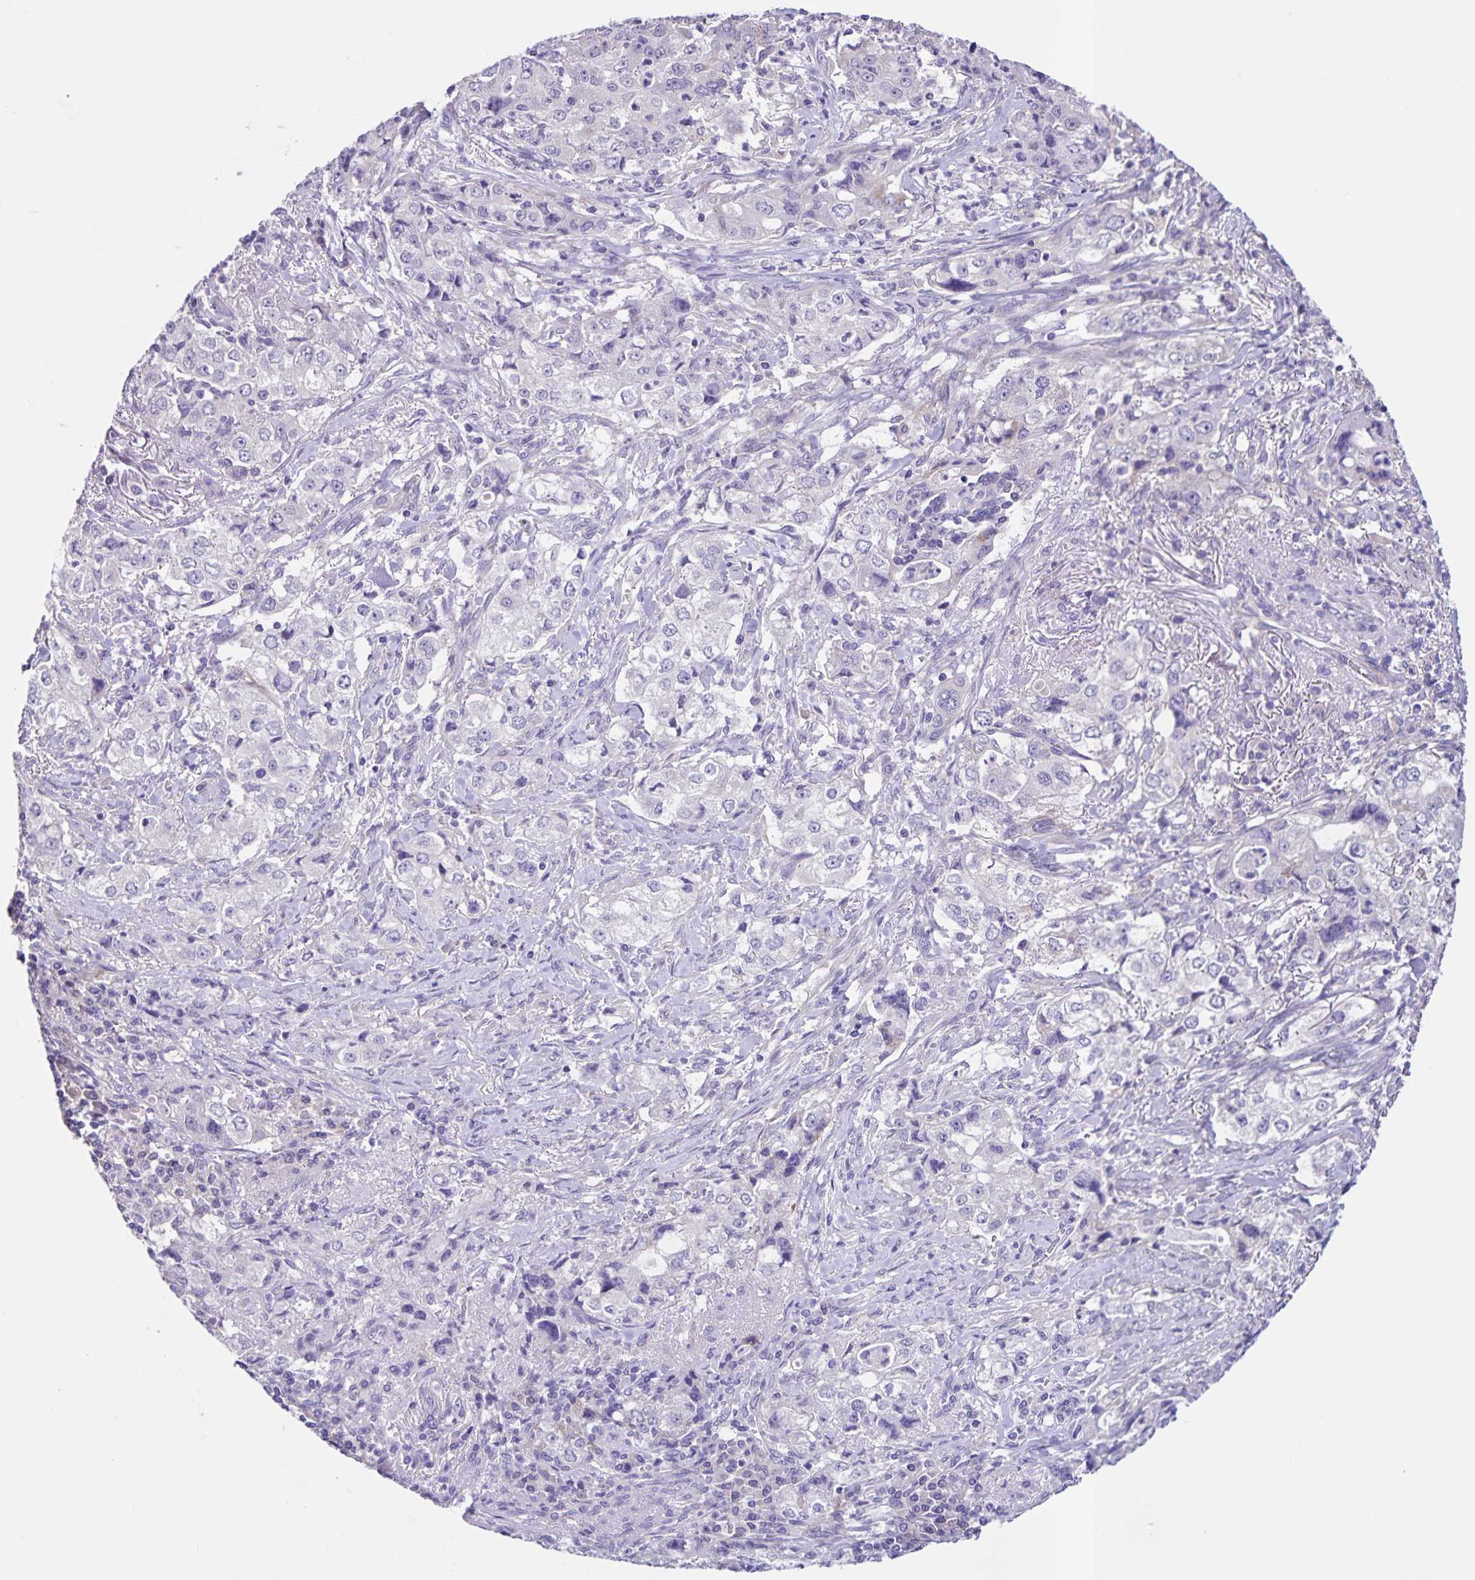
{"staining": {"intensity": "negative", "quantity": "none", "location": "none"}, "tissue": "stomach cancer", "cell_type": "Tumor cells", "image_type": "cancer", "snomed": [{"axis": "morphology", "description": "Adenocarcinoma, NOS"}, {"axis": "topography", "description": "Stomach, upper"}], "caption": "Immunohistochemistry (IHC) image of adenocarcinoma (stomach) stained for a protein (brown), which exhibits no positivity in tumor cells. (DAB immunohistochemistry with hematoxylin counter stain).", "gene": "BOLL", "patient": {"sex": "male", "age": 75}}